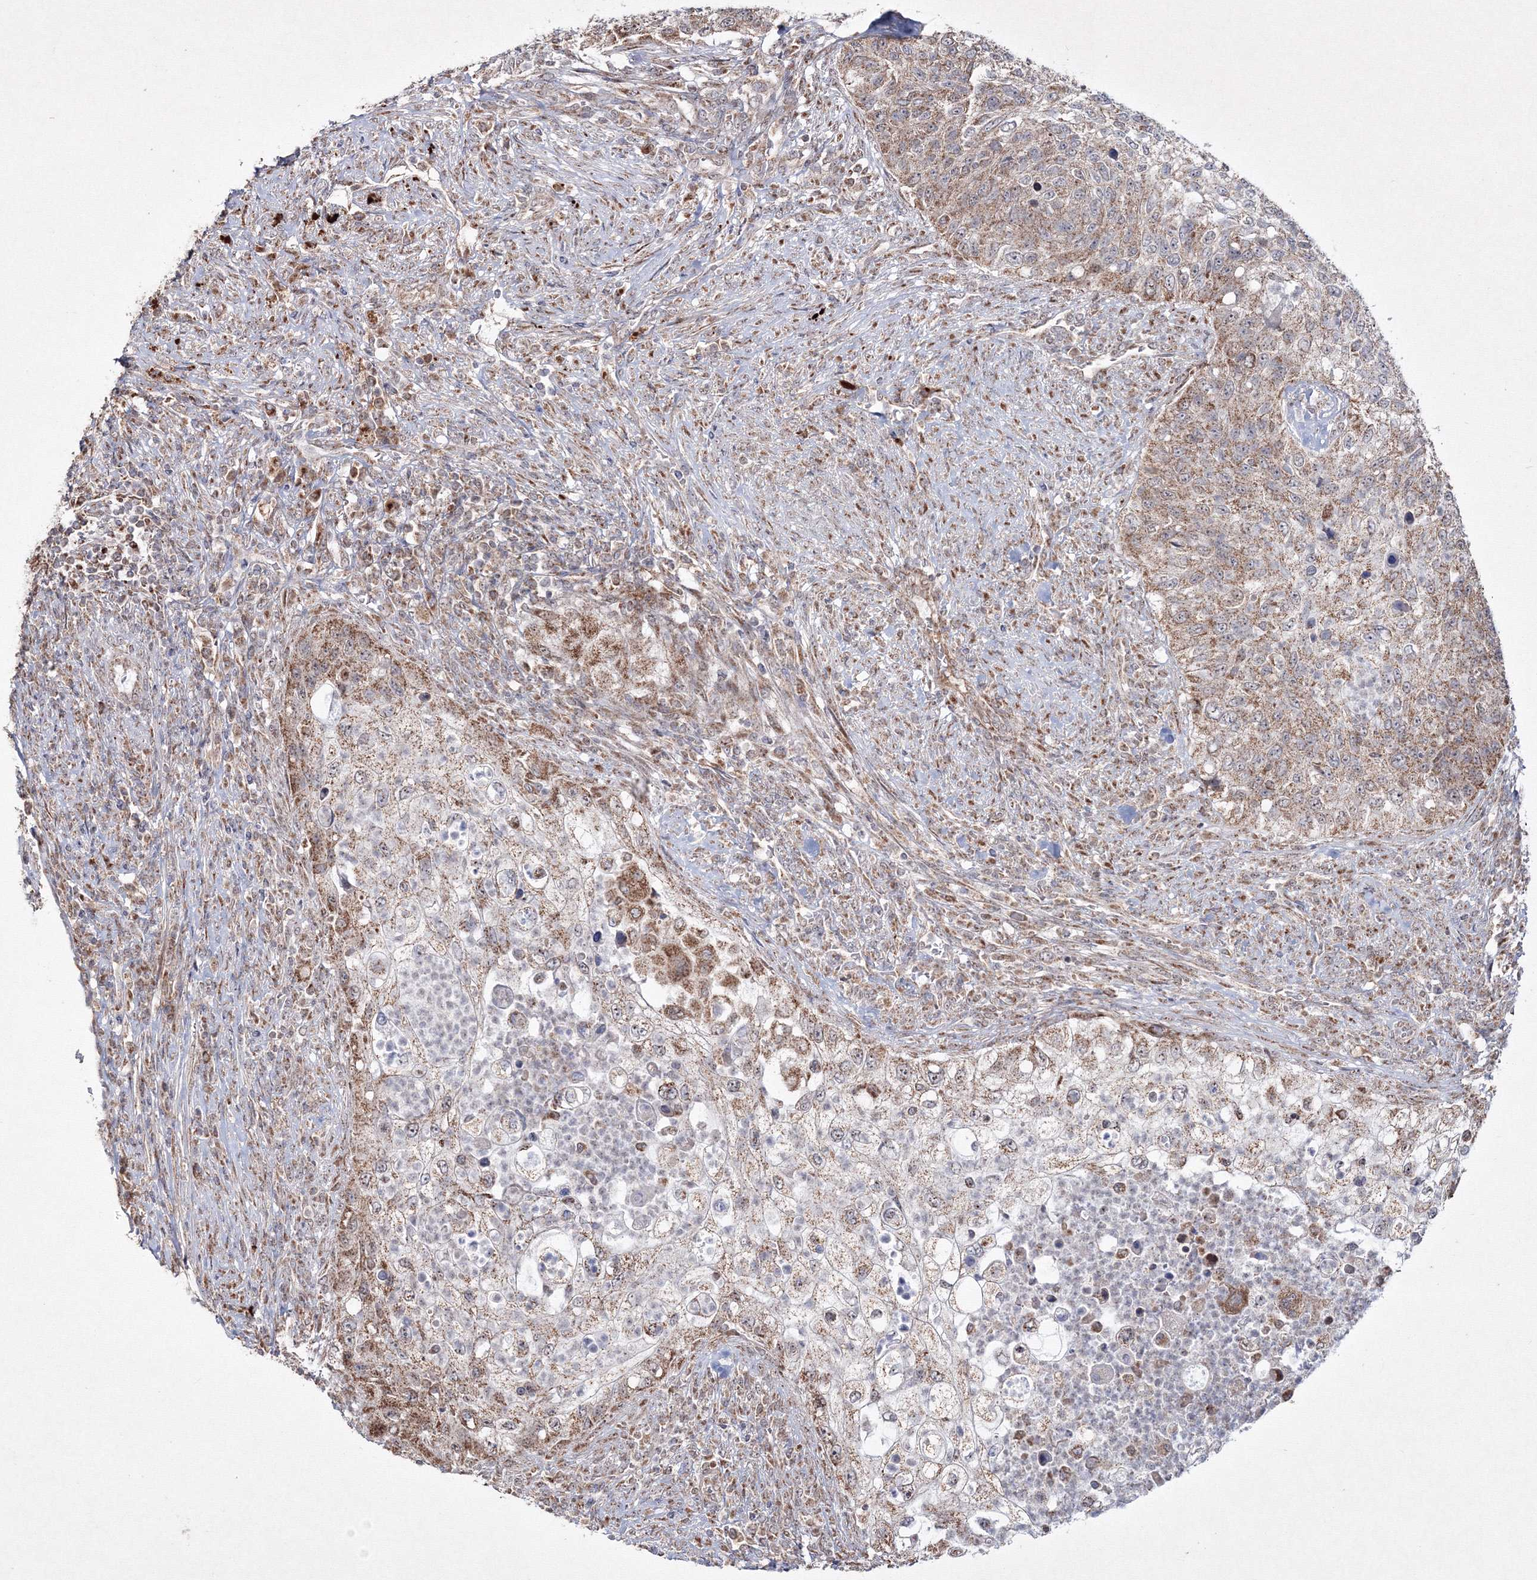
{"staining": {"intensity": "weak", "quantity": ">75%", "location": "cytoplasmic/membranous"}, "tissue": "urothelial cancer", "cell_type": "Tumor cells", "image_type": "cancer", "snomed": [{"axis": "morphology", "description": "Urothelial carcinoma, High grade"}, {"axis": "topography", "description": "Urinary bladder"}], "caption": "The micrograph demonstrates staining of high-grade urothelial carcinoma, revealing weak cytoplasmic/membranous protein staining (brown color) within tumor cells. (brown staining indicates protein expression, while blue staining denotes nuclei).", "gene": "PEX13", "patient": {"sex": "female", "age": 60}}